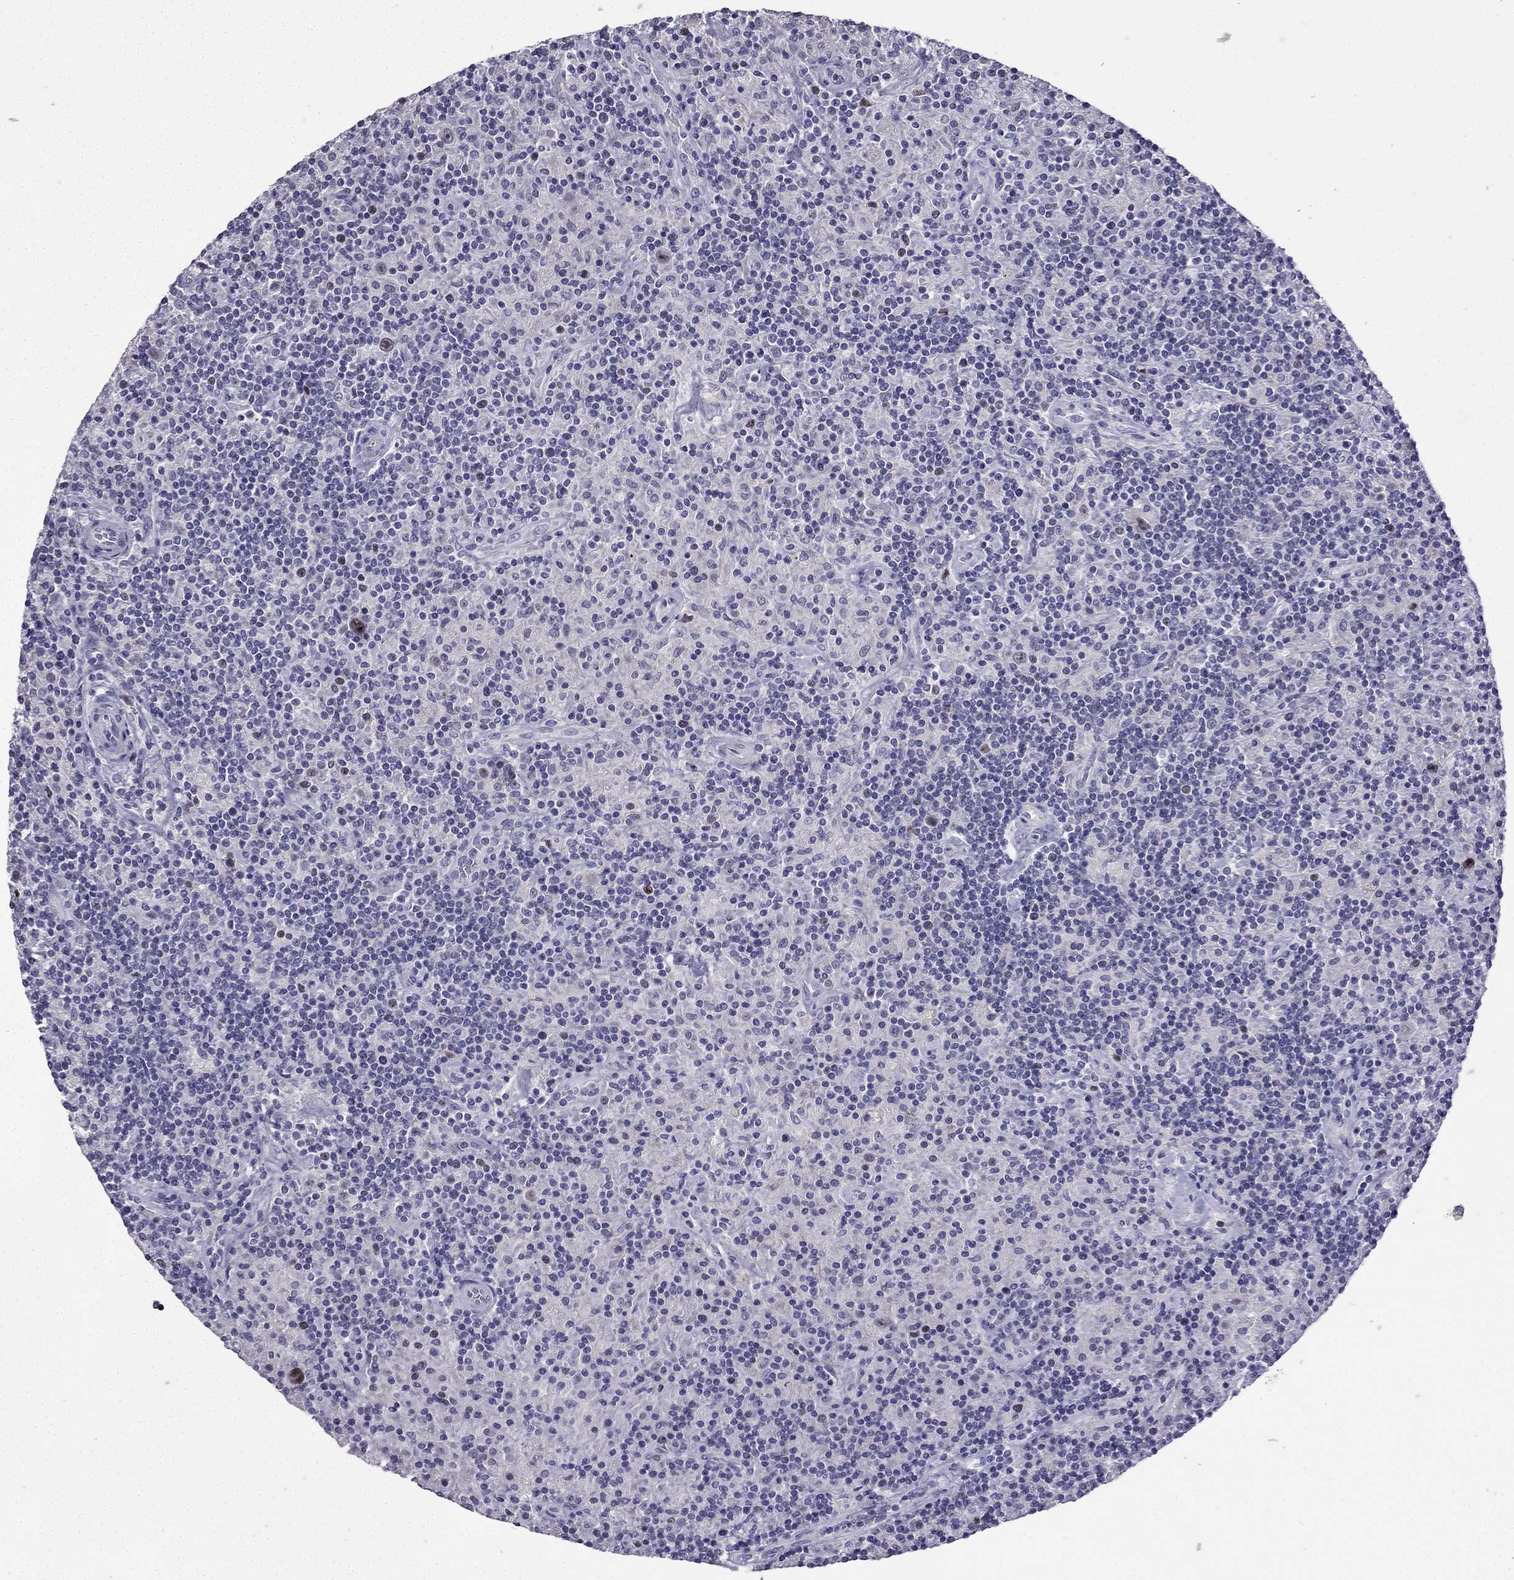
{"staining": {"intensity": "negative", "quantity": "none", "location": "none"}, "tissue": "lymphoma", "cell_type": "Tumor cells", "image_type": "cancer", "snomed": [{"axis": "morphology", "description": "Hodgkin's disease, NOS"}, {"axis": "topography", "description": "Lymph node"}], "caption": "Immunohistochemical staining of lymphoma demonstrates no significant staining in tumor cells.", "gene": "UHRF1", "patient": {"sex": "male", "age": 70}}